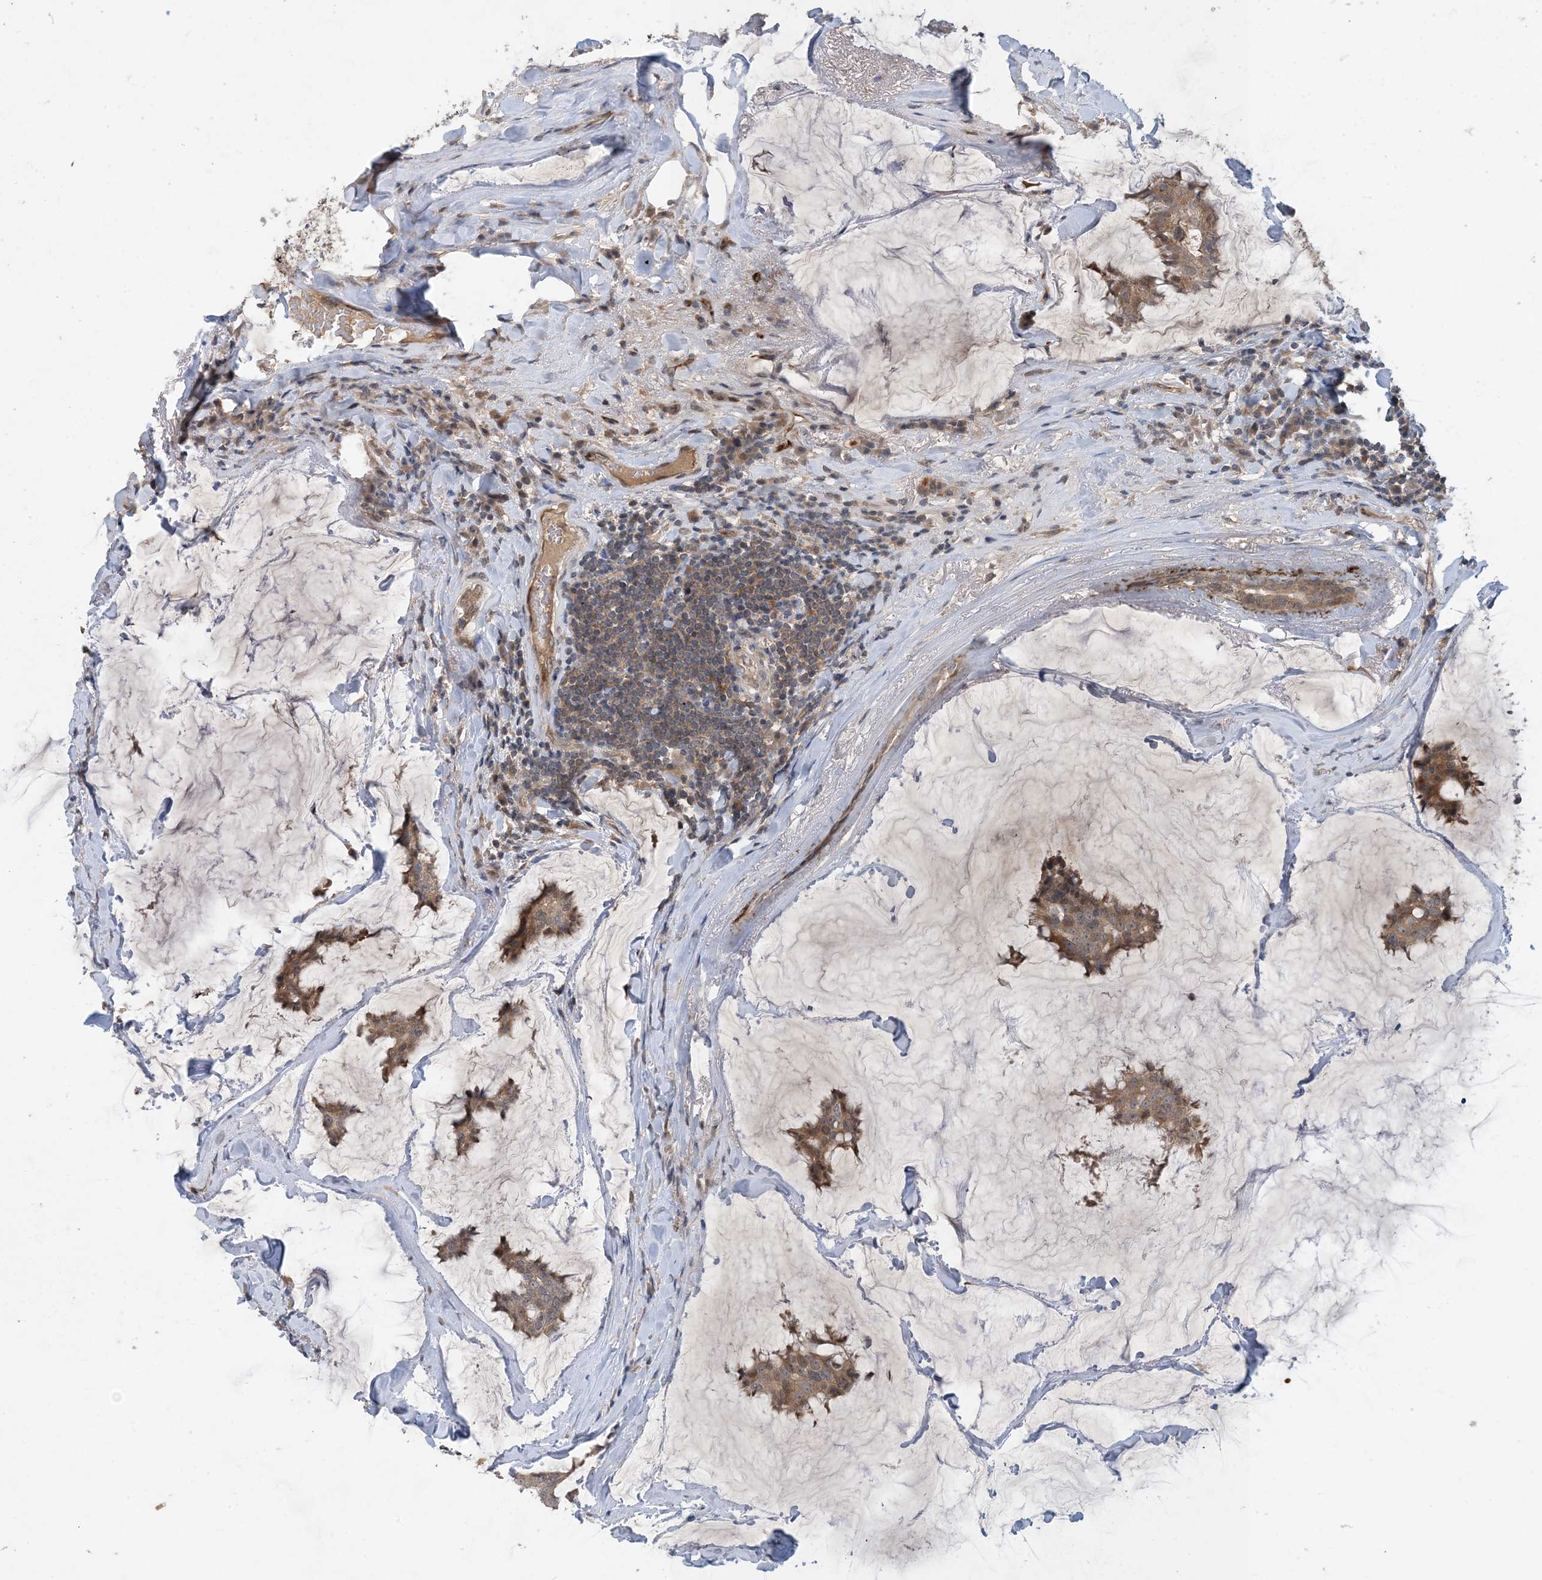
{"staining": {"intensity": "moderate", "quantity": ">75%", "location": "cytoplasmic/membranous"}, "tissue": "breast cancer", "cell_type": "Tumor cells", "image_type": "cancer", "snomed": [{"axis": "morphology", "description": "Duct carcinoma"}, {"axis": "topography", "description": "Breast"}], "caption": "Approximately >75% of tumor cells in invasive ductal carcinoma (breast) display moderate cytoplasmic/membranous protein expression as visualized by brown immunohistochemical staining.", "gene": "TINAG", "patient": {"sex": "female", "age": 93}}